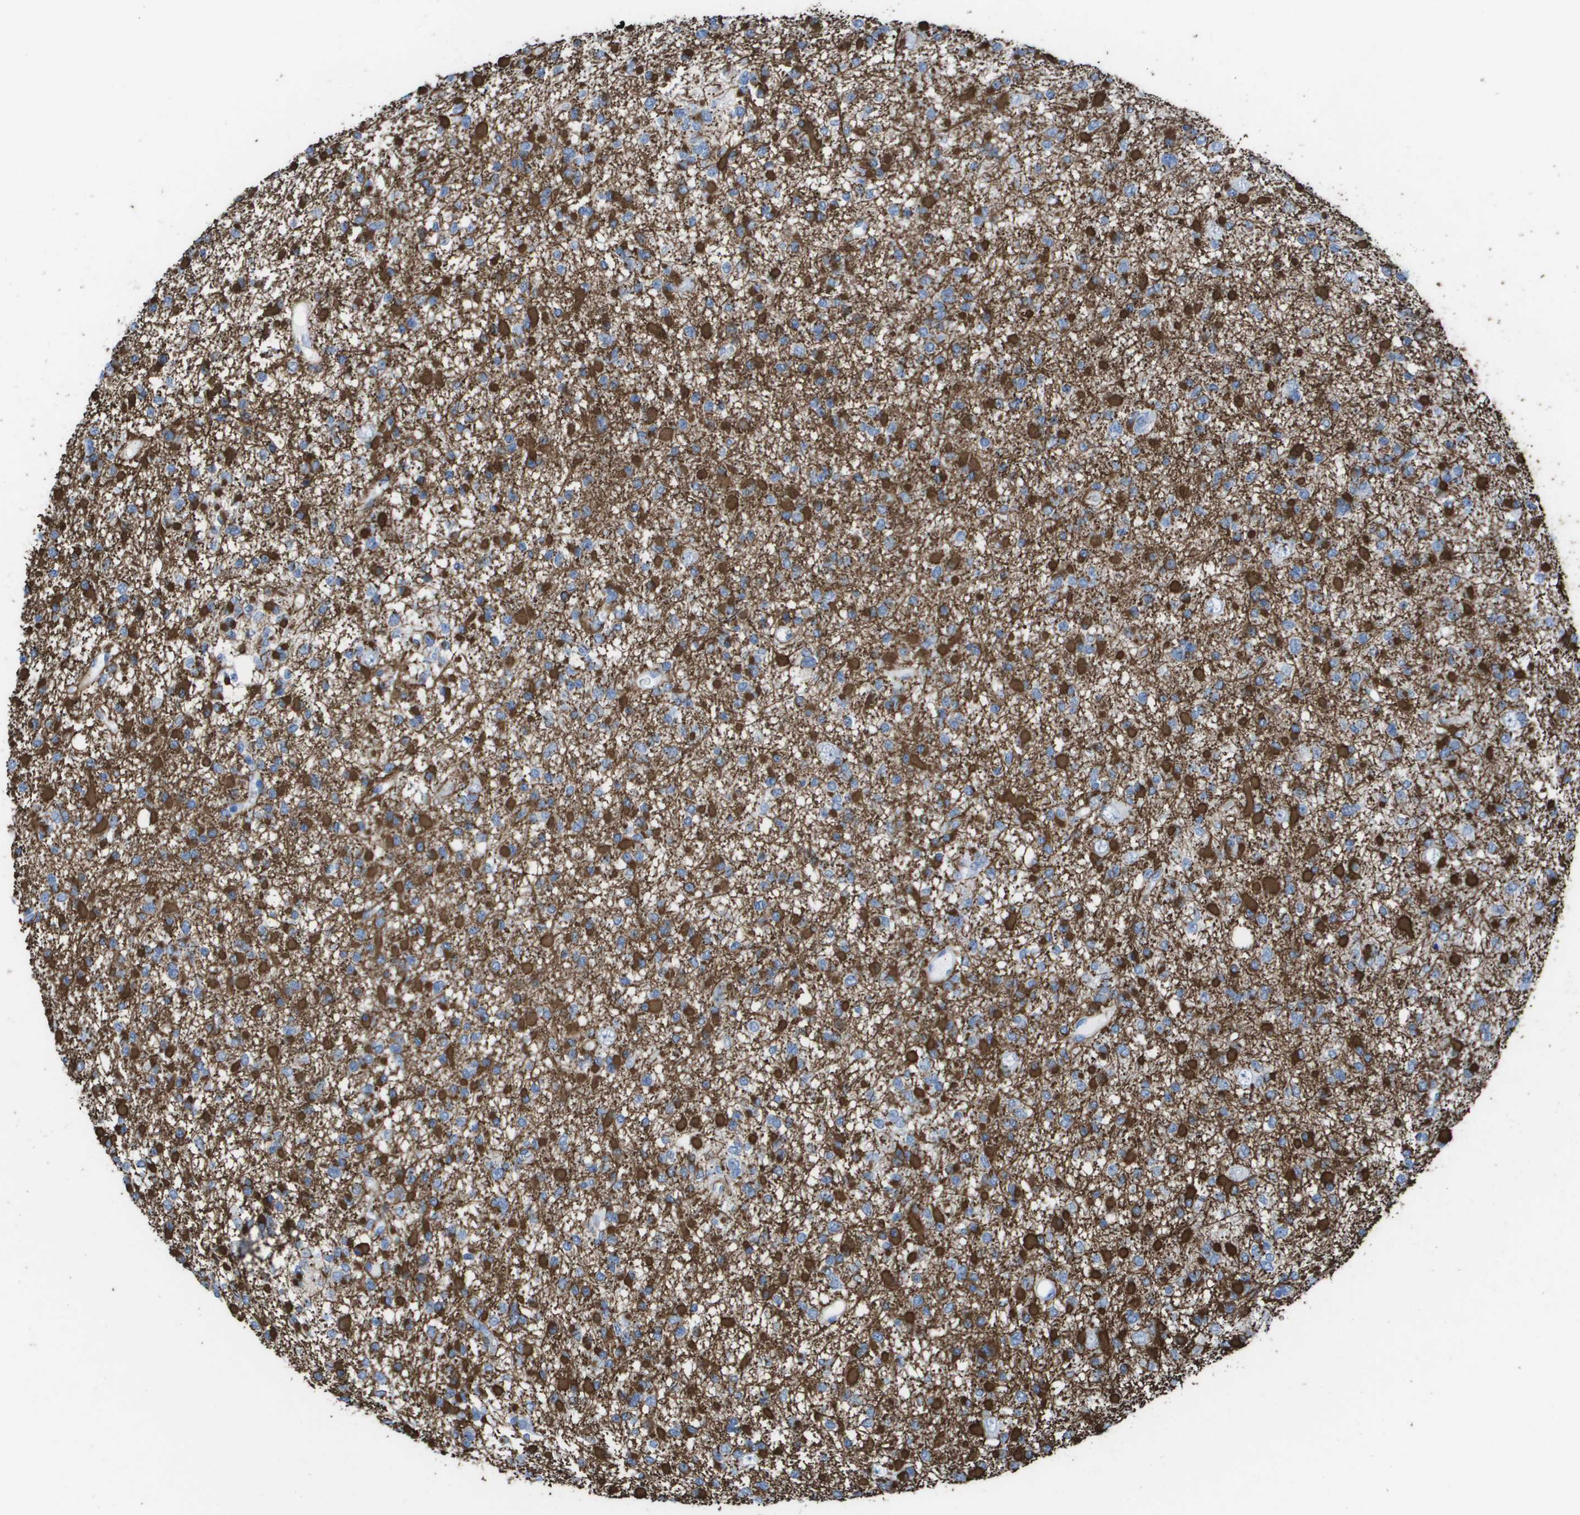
{"staining": {"intensity": "moderate", "quantity": "25%-75%", "location": "cytoplasmic/membranous"}, "tissue": "glioma", "cell_type": "Tumor cells", "image_type": "cancer", "snomed": [{"axis": "morphology", "description": "Glioma, malignant, Low grade"}, {"axis": "topography", "description": "Brain"}], "caption": "Immunohistochemistry (IHC) of human glioma reveals medium levels of moderate cytoplasmic/membranous staining in about 25%-75% of tumor cells.", "gene": "KCNA3", "patient": {"sex": "female", "age": 22}}